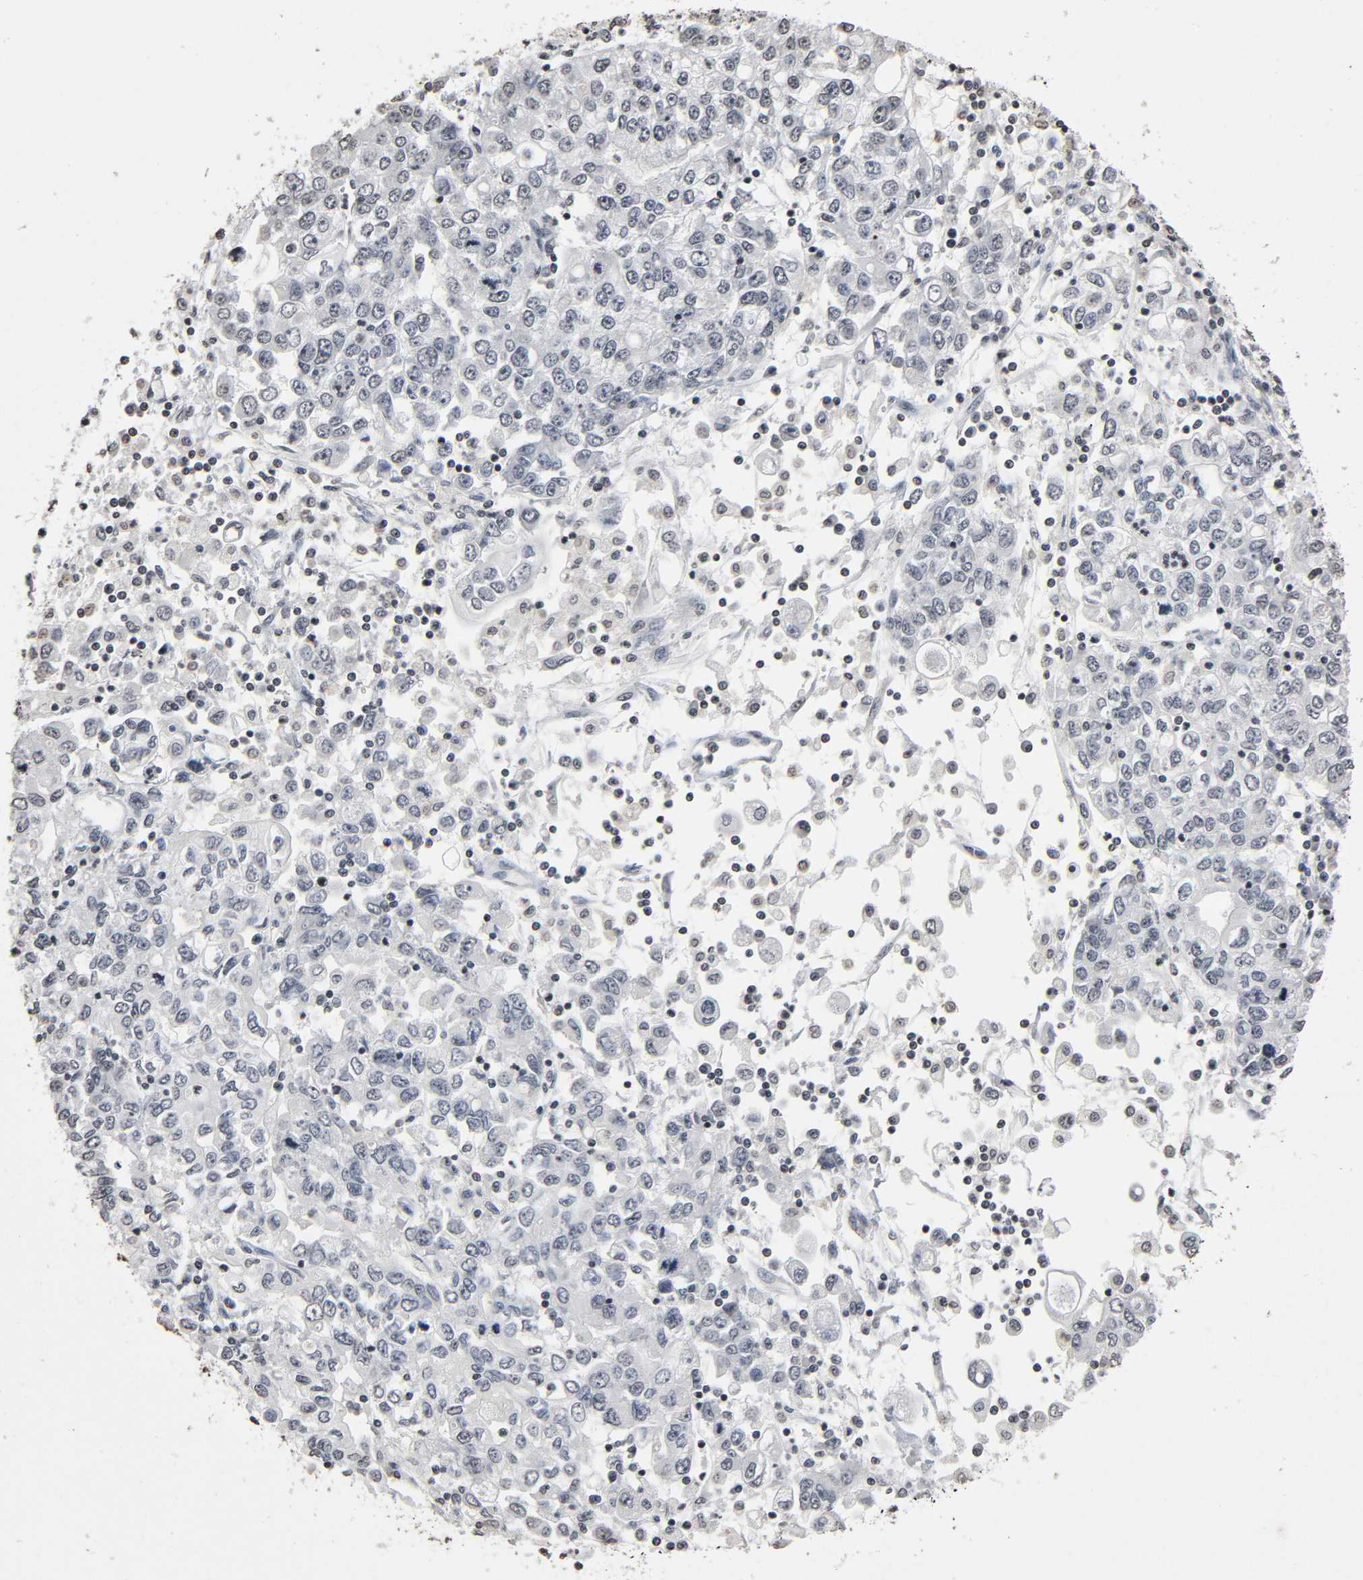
{"staining": {"intensity": "negative", "quantity": "none", "location": "none"}, "tissue": "stomach cancer", "cell_type": "Tumor cells", "image_type": "cancer", "snomed": [{"axis": "morphology", "description": "Adenocarcinoma, NOS"}, {"axis": "topography", "description": "Stomach, lower"}], "caption": "Immunohistochemical staining of human stomach cancer demonstrates no significant staining in tumor cells.", "gene": "STK4", "patient": {"sex": "female", "age": 72}}